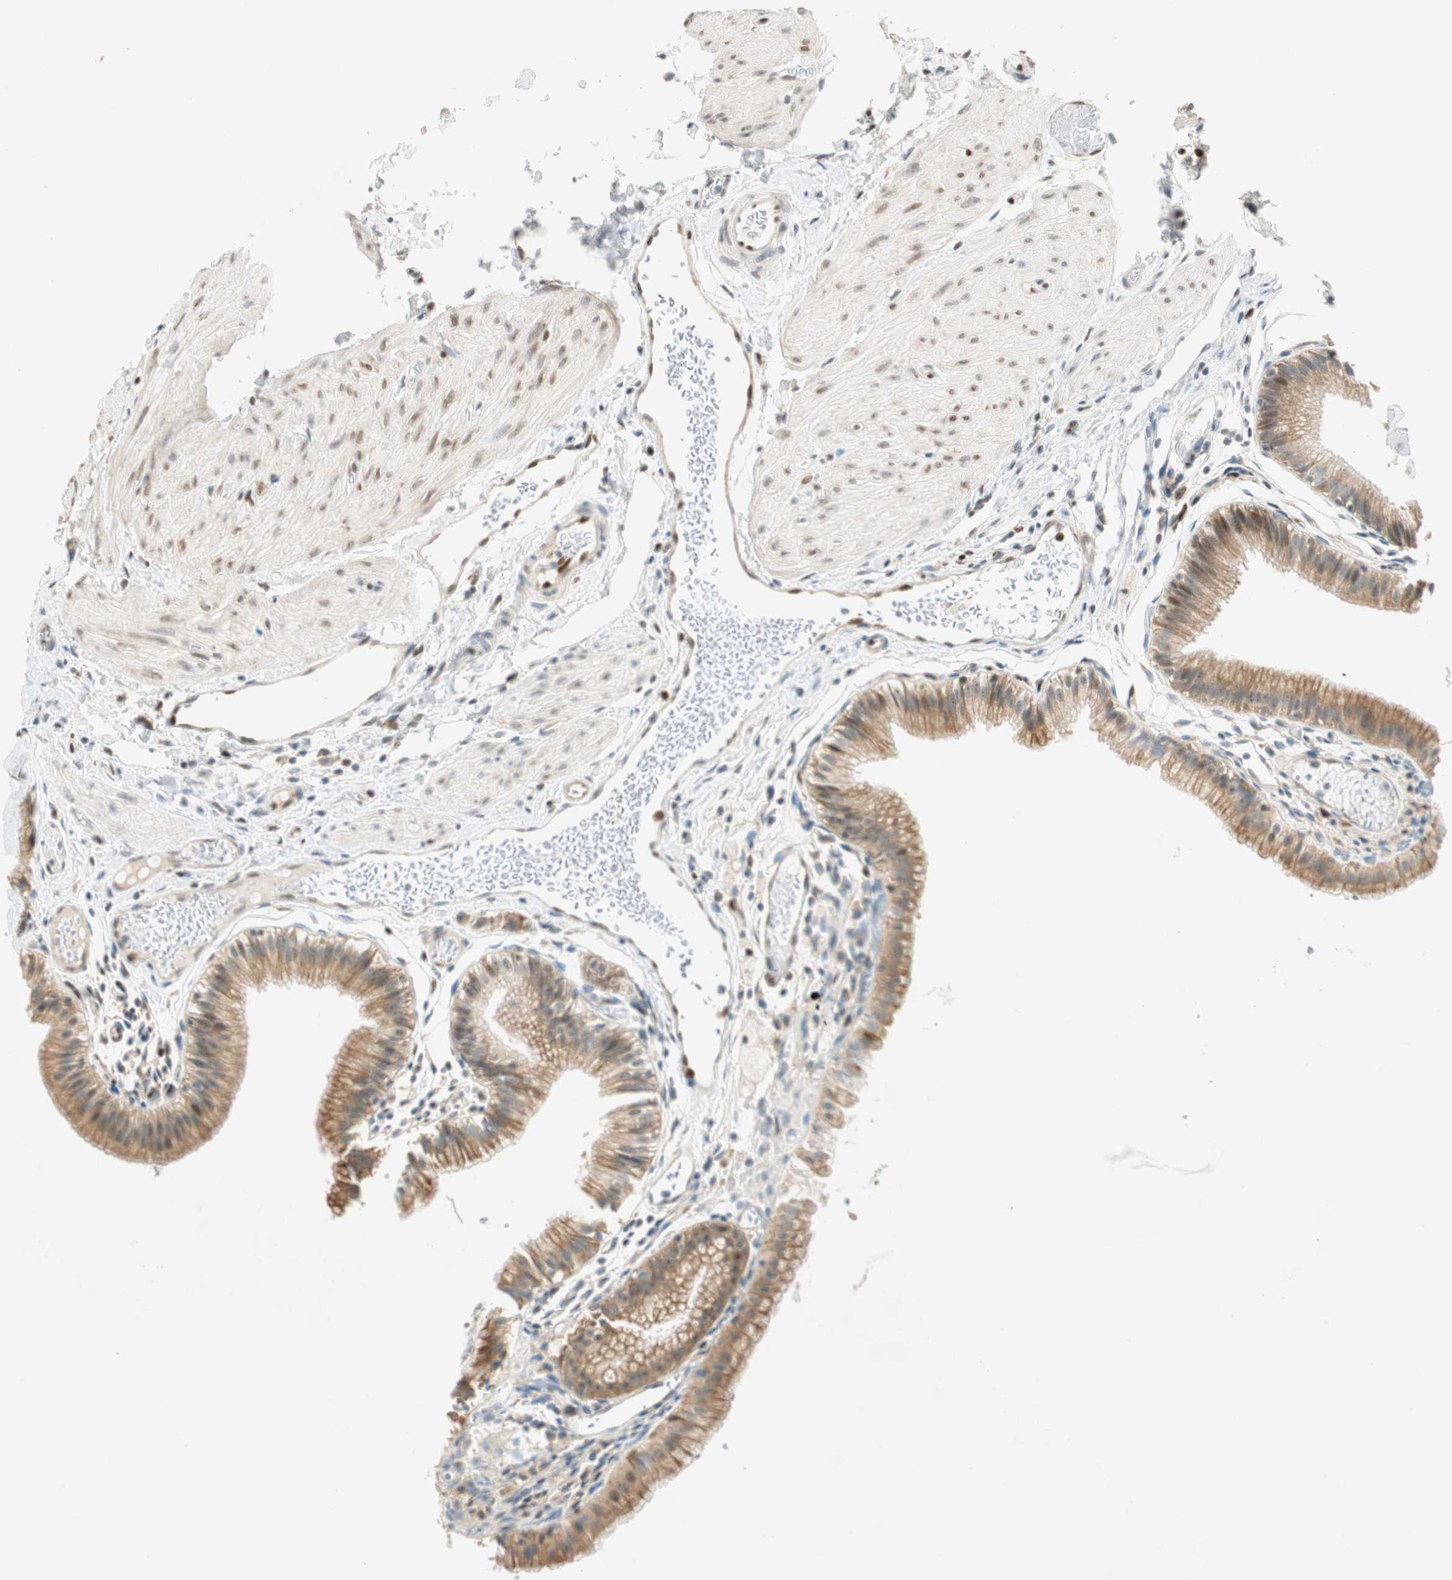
{"staining": {"intensity": "moderate", "quantity": ">75%", "location": "cytoplasmic/membranous"}, "tissue": "gallbladder", "cell_type": "Glandular cells", "image_type": "normal", "snomed": [{"axis": "morphology", "description": "Normal tissue, NOS"}, {"axis": "topography", "description": "Gallbladder"}], "caption": "Immunohistochemical staining of benign human gallbladder exhibits >75% levels of moderate cytoplasmic/membranous protein staining in about >75% of glandular cells. (DAB IHC, brown staining for protein, blue staining for nuclei).", "gene": "MSX2", "patient": {"sex": "female", "age": 26}}